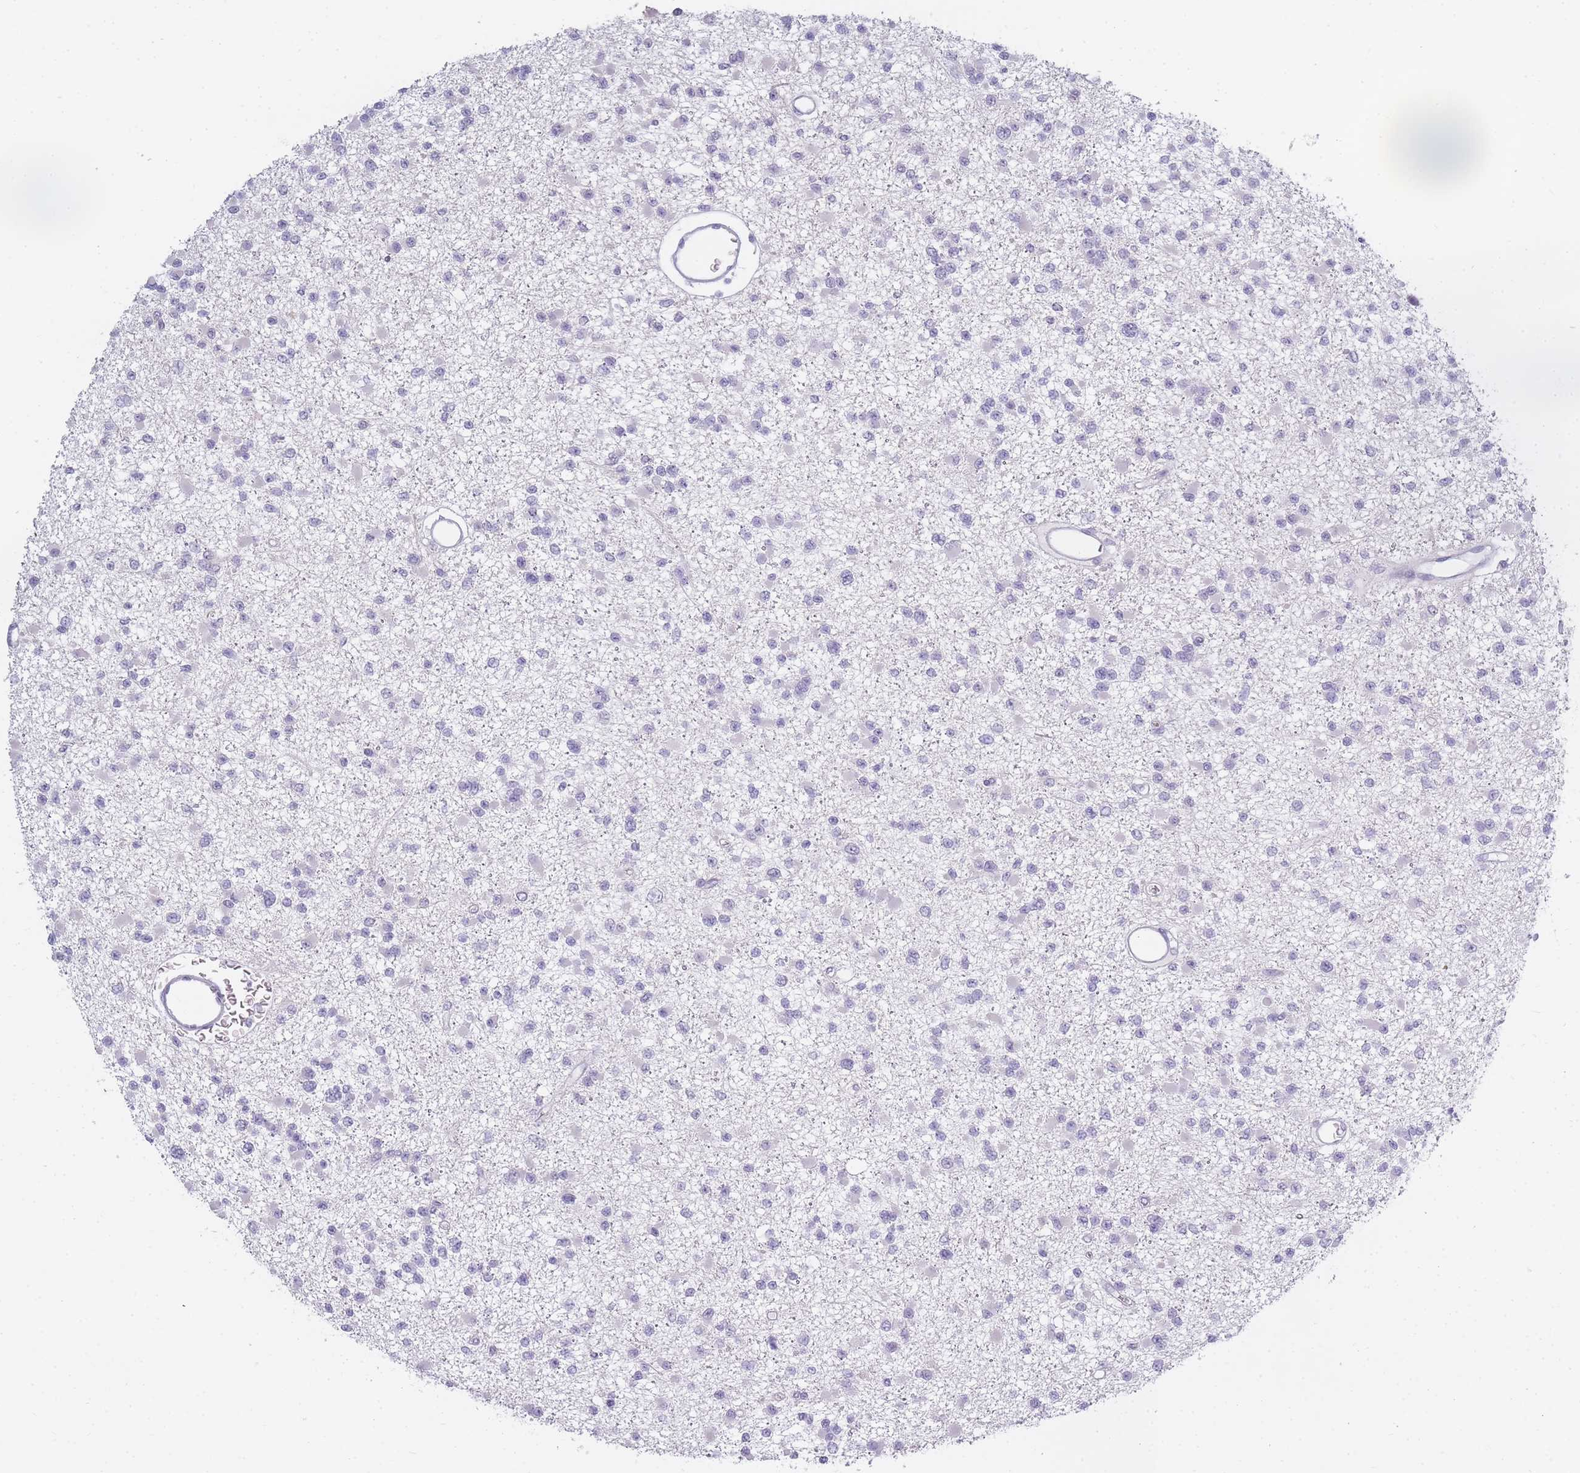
{"staining": {"intensity": "negative", "quantity": "none", "location": "none"}, "tissue": "glioma", "cell_type": "Tumor cells", "image_type": "cancer", "snomed": [{"axis": "morphology", "description": "Glioma, malignant, Low grade"}, {"axis": "topography", "description": "Brain"}], "caption": "There is no significant expression in tumor cells of malignant low-grade glioma.", "gene": "INS", "patient": {"sex": "female", "age": 22}}